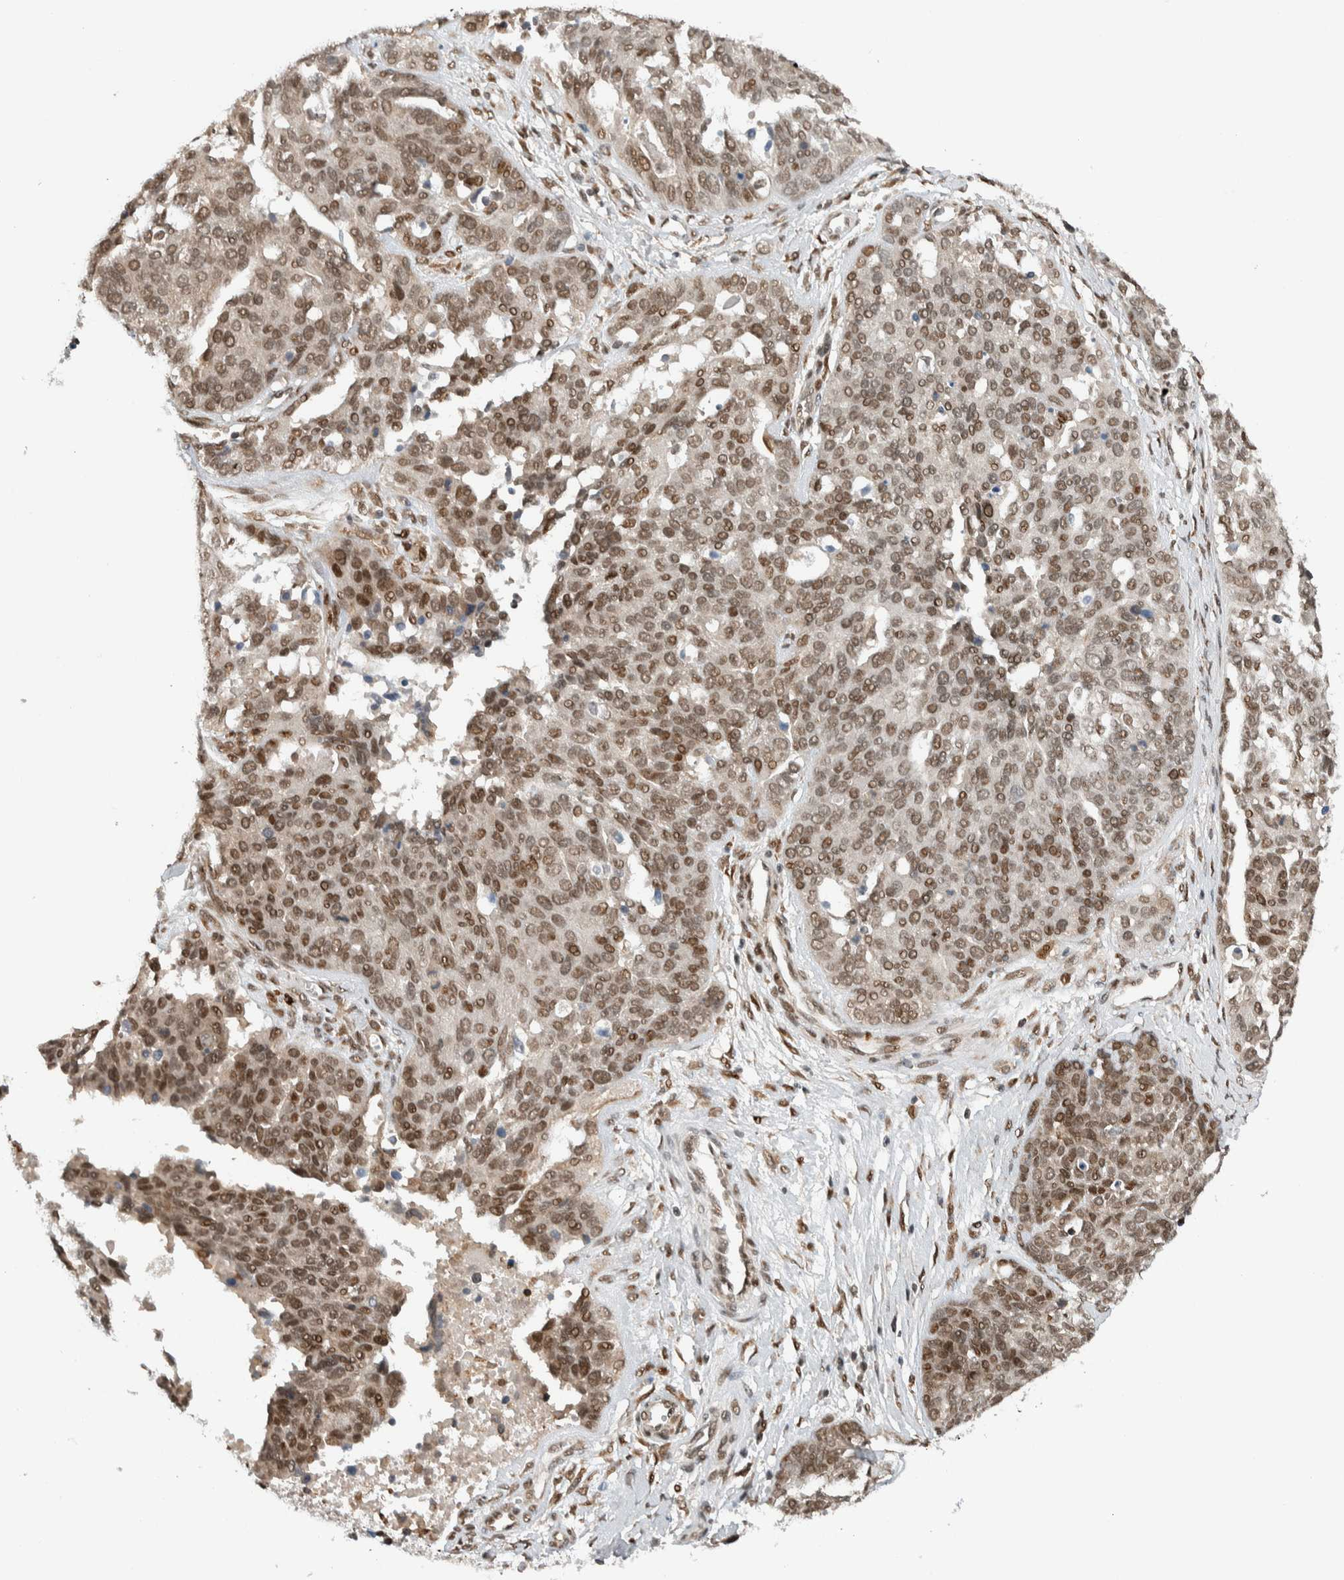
{"staining": {"intensity": "moderate", "quantity": ">75%", "location": "nuclear"}, "tissue": "ovarian cancer", "cell_type": "Tumor cells", "image_type": "cancer", "snomed": [{"axis": "morphology", "description": "Cystadenocarcinoma, serous, NOS"}, {"axis": "topography", "description": "Ovary"}], "caption": "A histopathology image of human ovarian cancer (serous cystadenocarcinoma) stained for a protein exhibits moderate nuclear brown staining in tumor cells.", "gene": "TNRC18", "patient": {"sex": "female", "age": 44}}